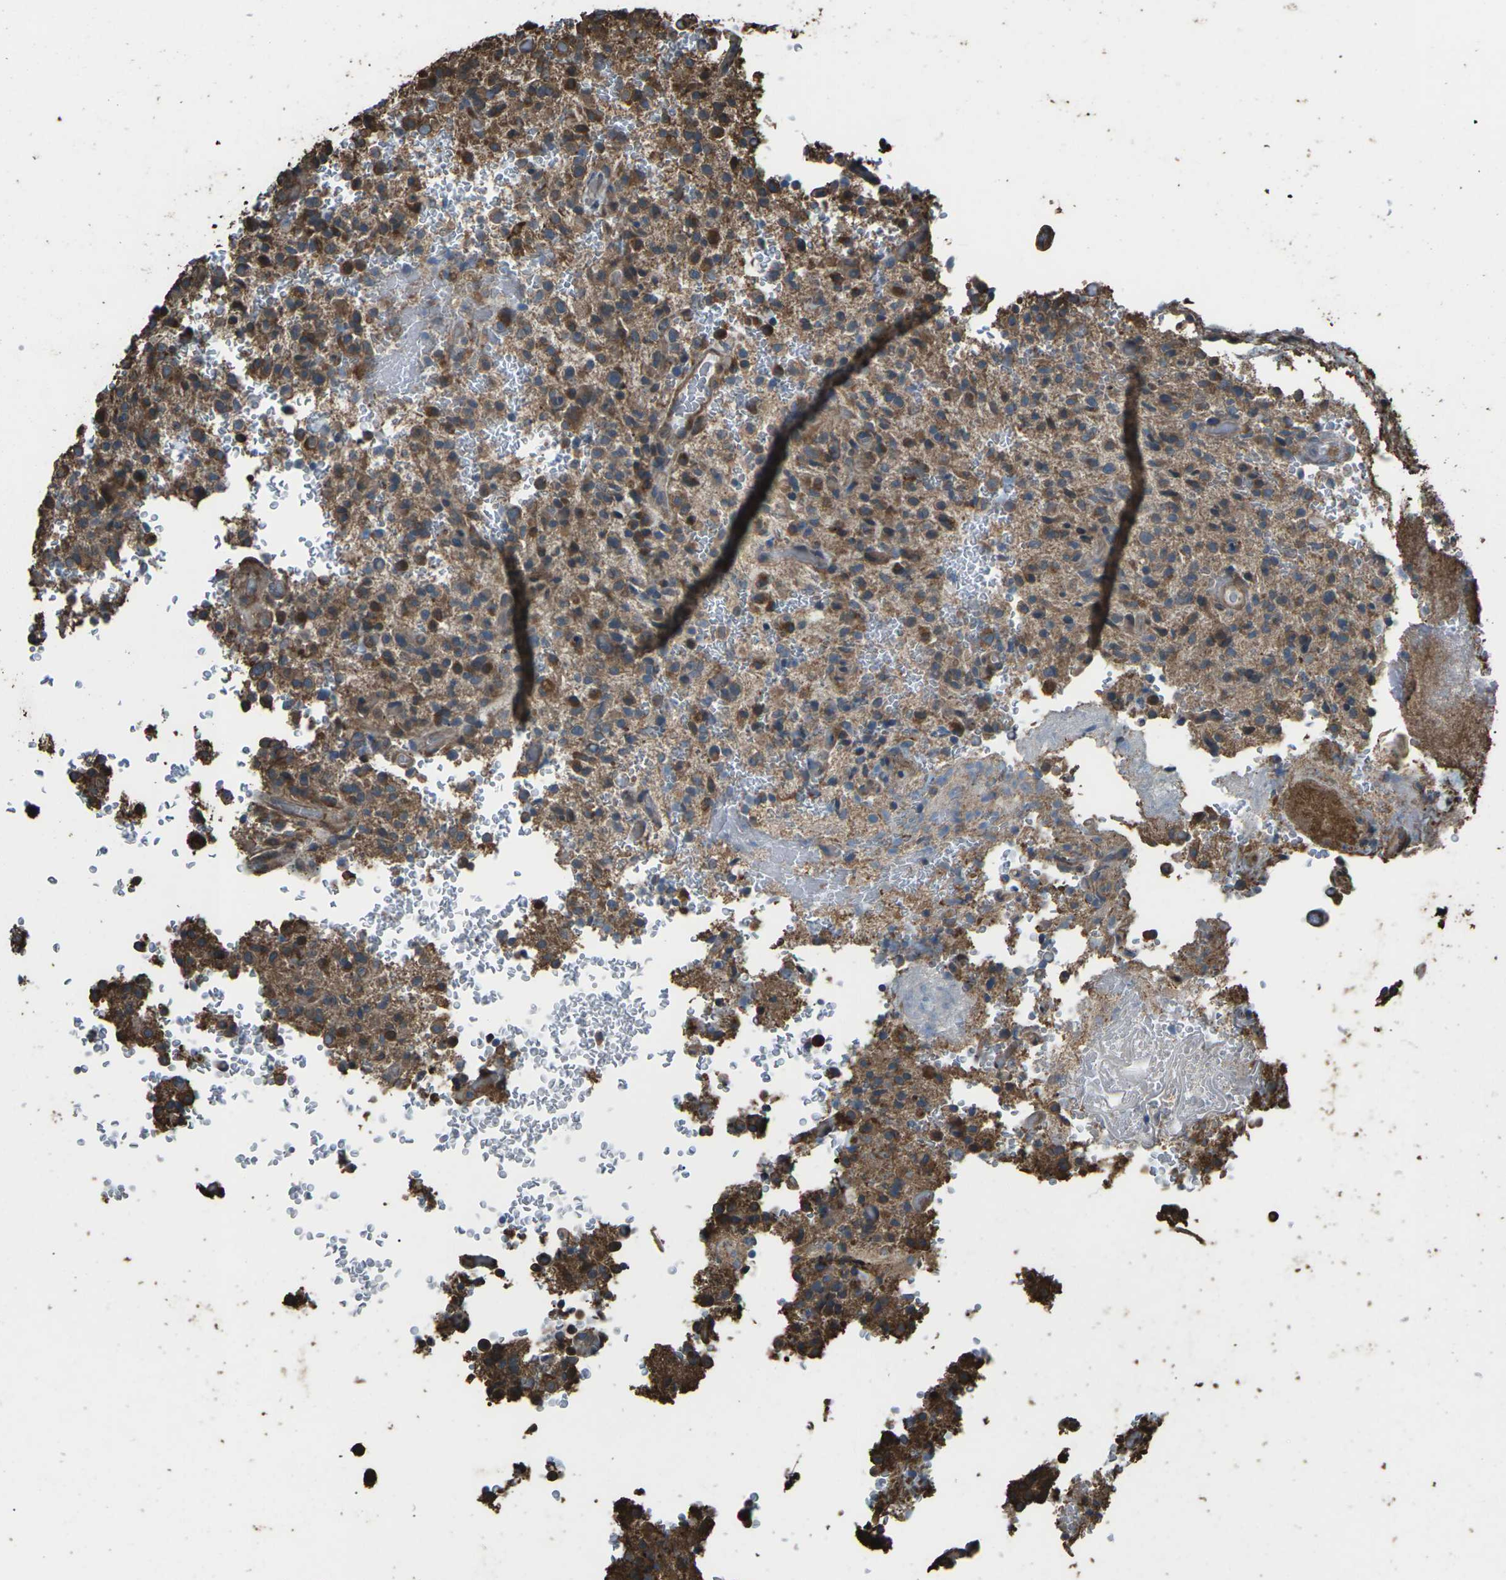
{"staining": {"intensity": "moderate", "quantity": ">75%", "location": "cytoplasmic/membranous"}, "tissue": "glioma", "cell_type": "Tumor cells", "image_type": "cancer", "snomed": [{"axis": "morphology", "description": "Glioma, malignant, High grade"}, {"axis": "topography", "description": "Brain"}], "caption": "Glioma stained with DAB immunohistochemistry reveals medium levels of moderate cytoplasmic/membranous positivity in approximately >75% of tumor cells. (brown staining indicates protein expression, while blue staining denotes nuclei).", "gene": "DHPS", "patient": {"sex": "male", "age": 71}}